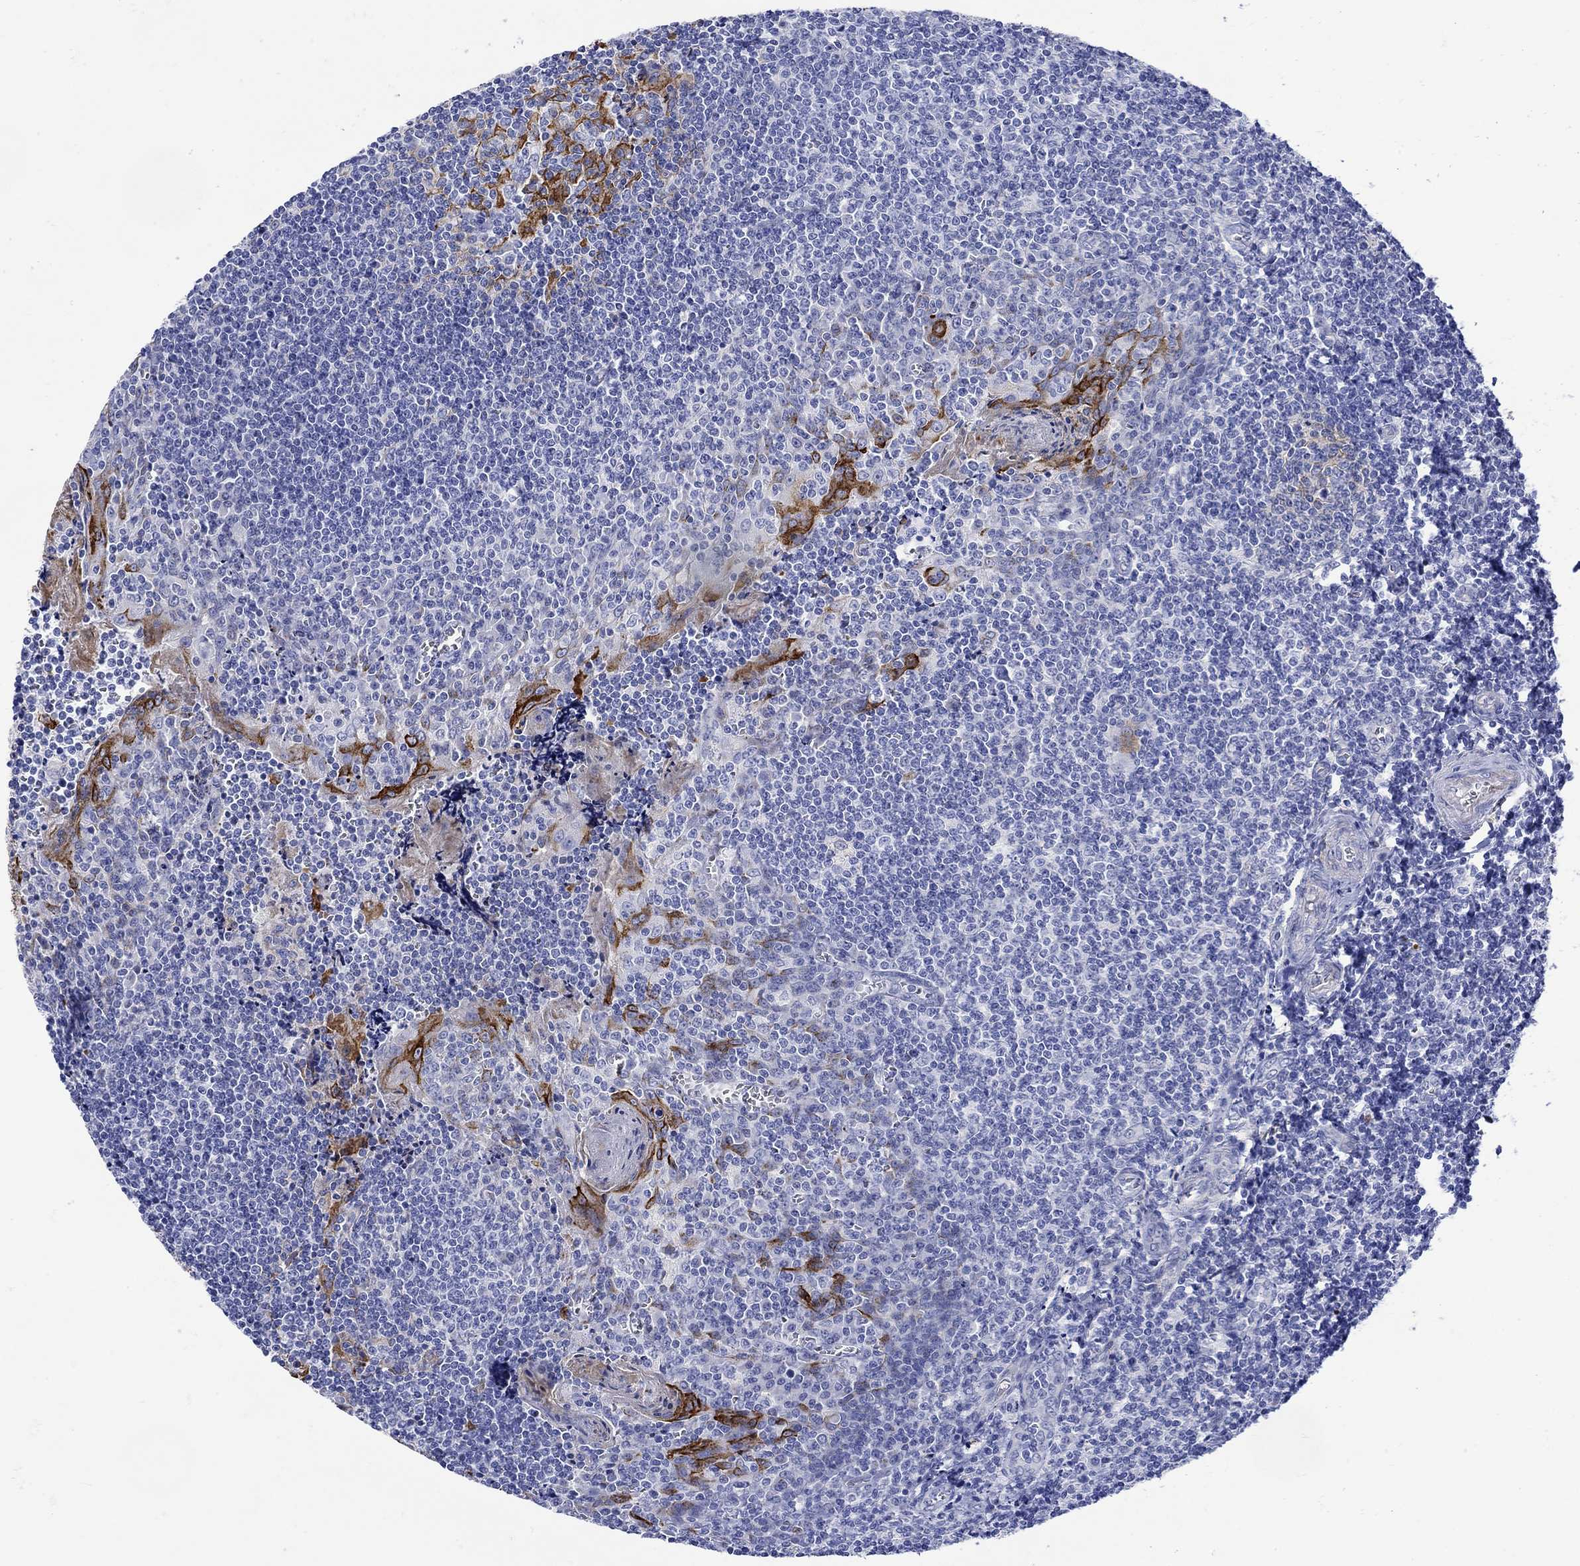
{"staining": {"intensity": "strong", "quantity": "25%-75%", "location": "cytoplasmic/membranous"}, "tissue": "tonsil", "cell_type": "Germinal center cells", "image_type": "normal", "snomed": [{"axis": "morphology", "description": "Normal tissue, NOS"}, {"axis": "morphology", "description": "Inflammation, NOS"}, {"axis": "topography", "description": "Tonsil"}], "caption": "Brown immunohistochemical staining in normal tonsil demonstrates strong cytoplasmic/membranous staining in approximately 25%-75% of germinal center cells.", "gene": "ANKMY1", "patient": {"sex": "female", "age": 31}}